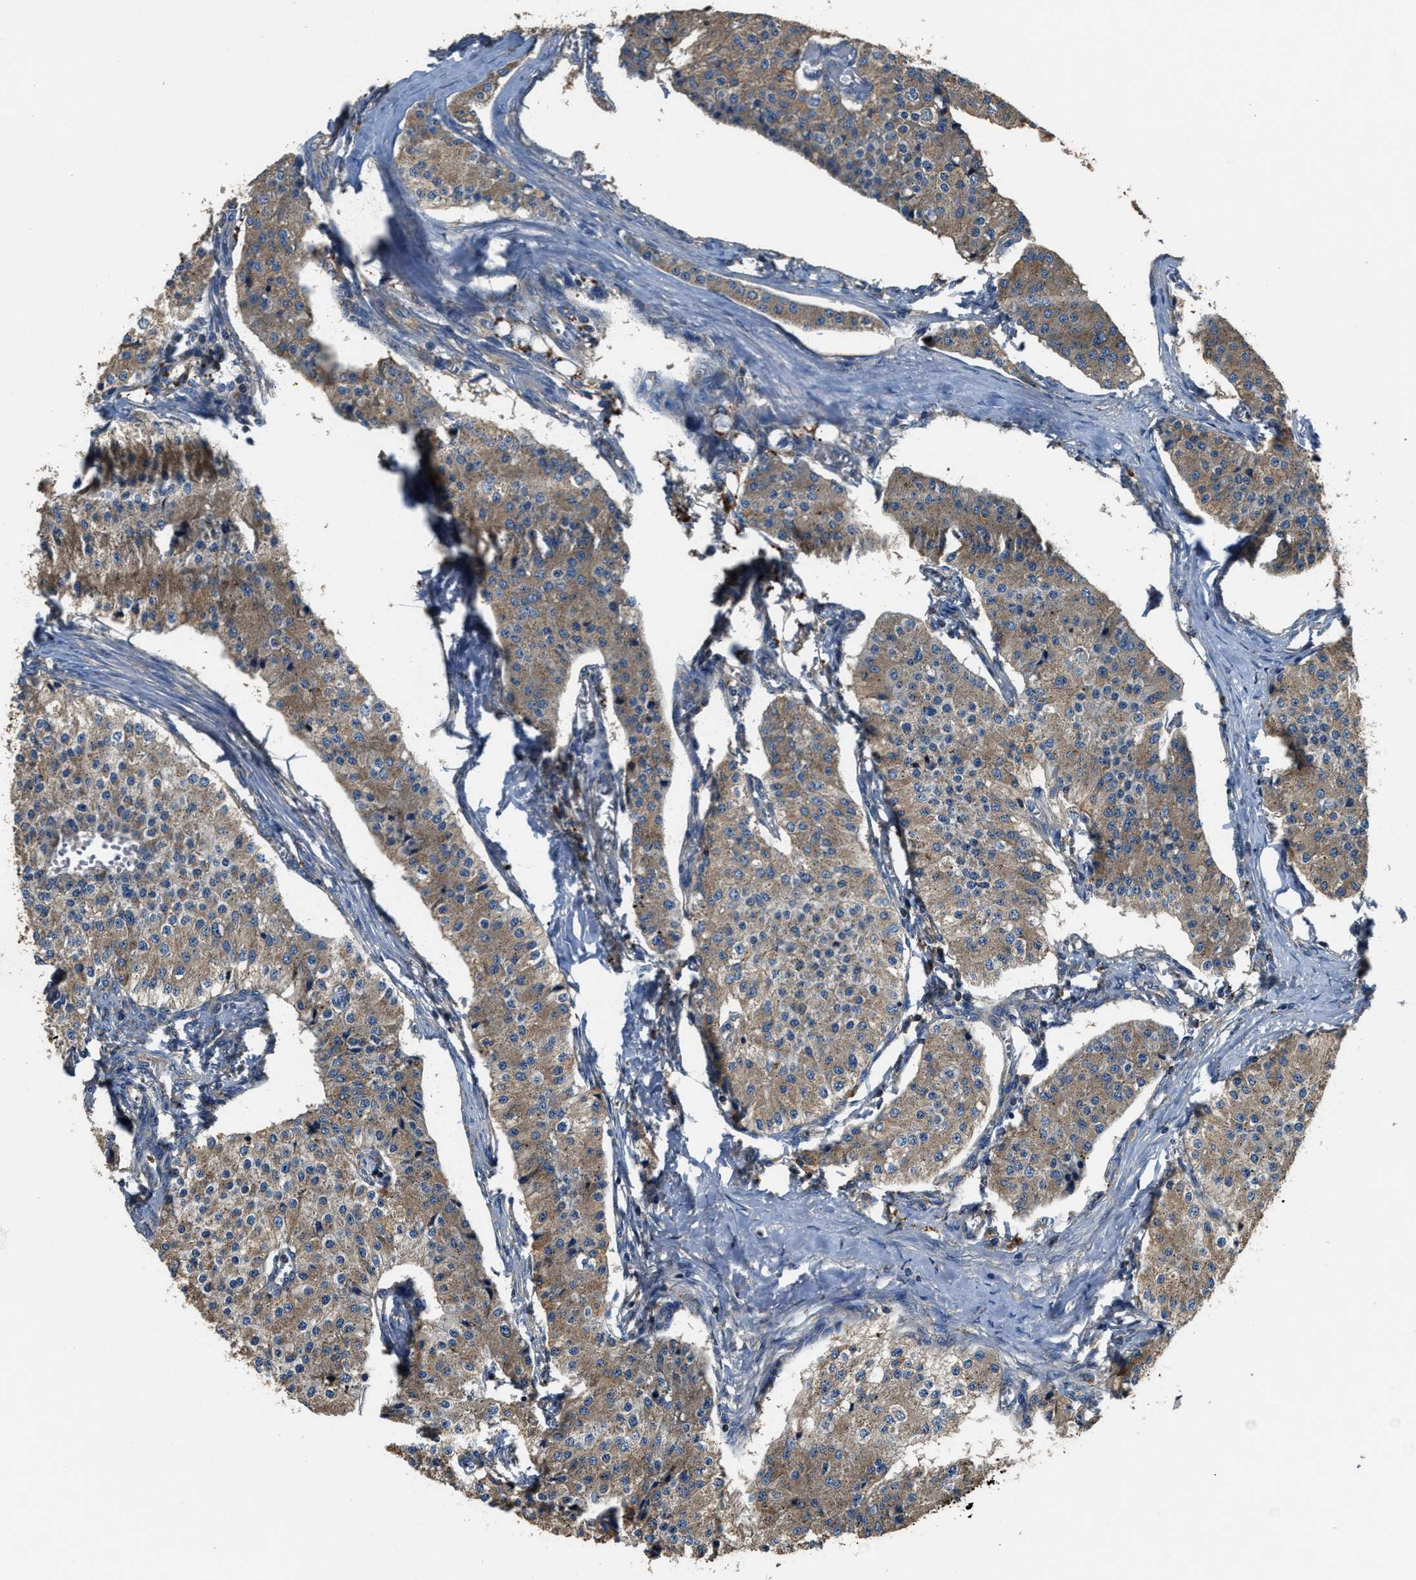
{"staining": {"intensity": "weak", "quantity": "25%-75%", "location": "cytoplasmic/membranous"}, "tissue": "carcinoid", "cell_type": "Tumor cells", "image_type": "cancer", "snomed": [{"axis": "morphology", "description": "Carcinoid, malignant, NOS"}, {"axis": "topography", "description": "Colon"}], "caption": "Malignant carcinoid tissue exhibits weak cytoplasmic/membranous expression in about 25%-75% of tumor cells", "gene": "BLOC1S1", "patient": {"sex": "female", "age": 52}}